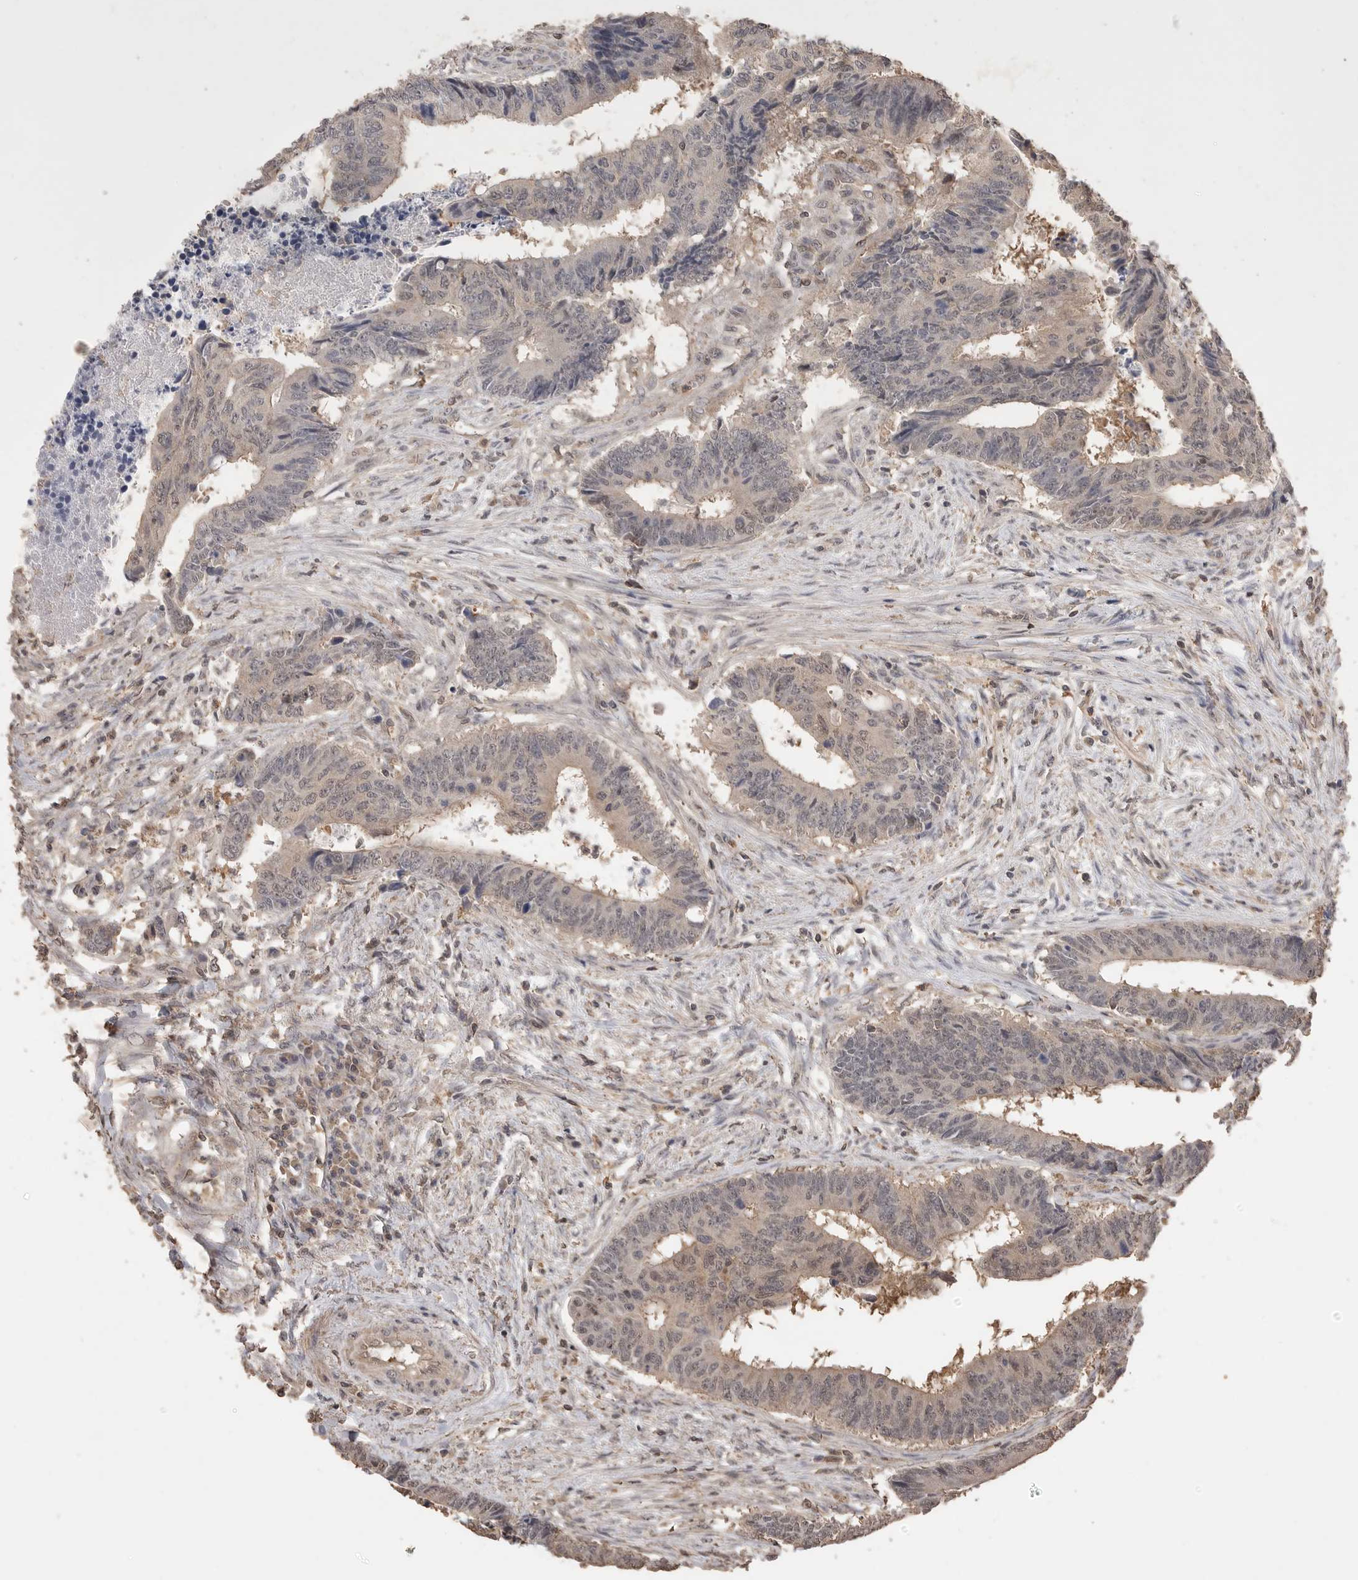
{"staining": {"intensity": "weak", "quantity": "<25%", "location": "cytoplasmic/membranous,nuclear"}, "tissue": "colorectal cancer", "cell_type": "Tumor cells", "image_type": "cancer", "snomed": [{"axis": "morphology", "description": "Adenocarcinoma, NOS"}, {"axis": "topography", "description": "Rectum"}], "caption": "IHC histopathology image of adenocarcinoma (colorectal) stained for a protein (brown), which demonstrates no staining in tumor cells.", "gene": "MAP2K1", "patient": {"sex": "male", "age": 84}}